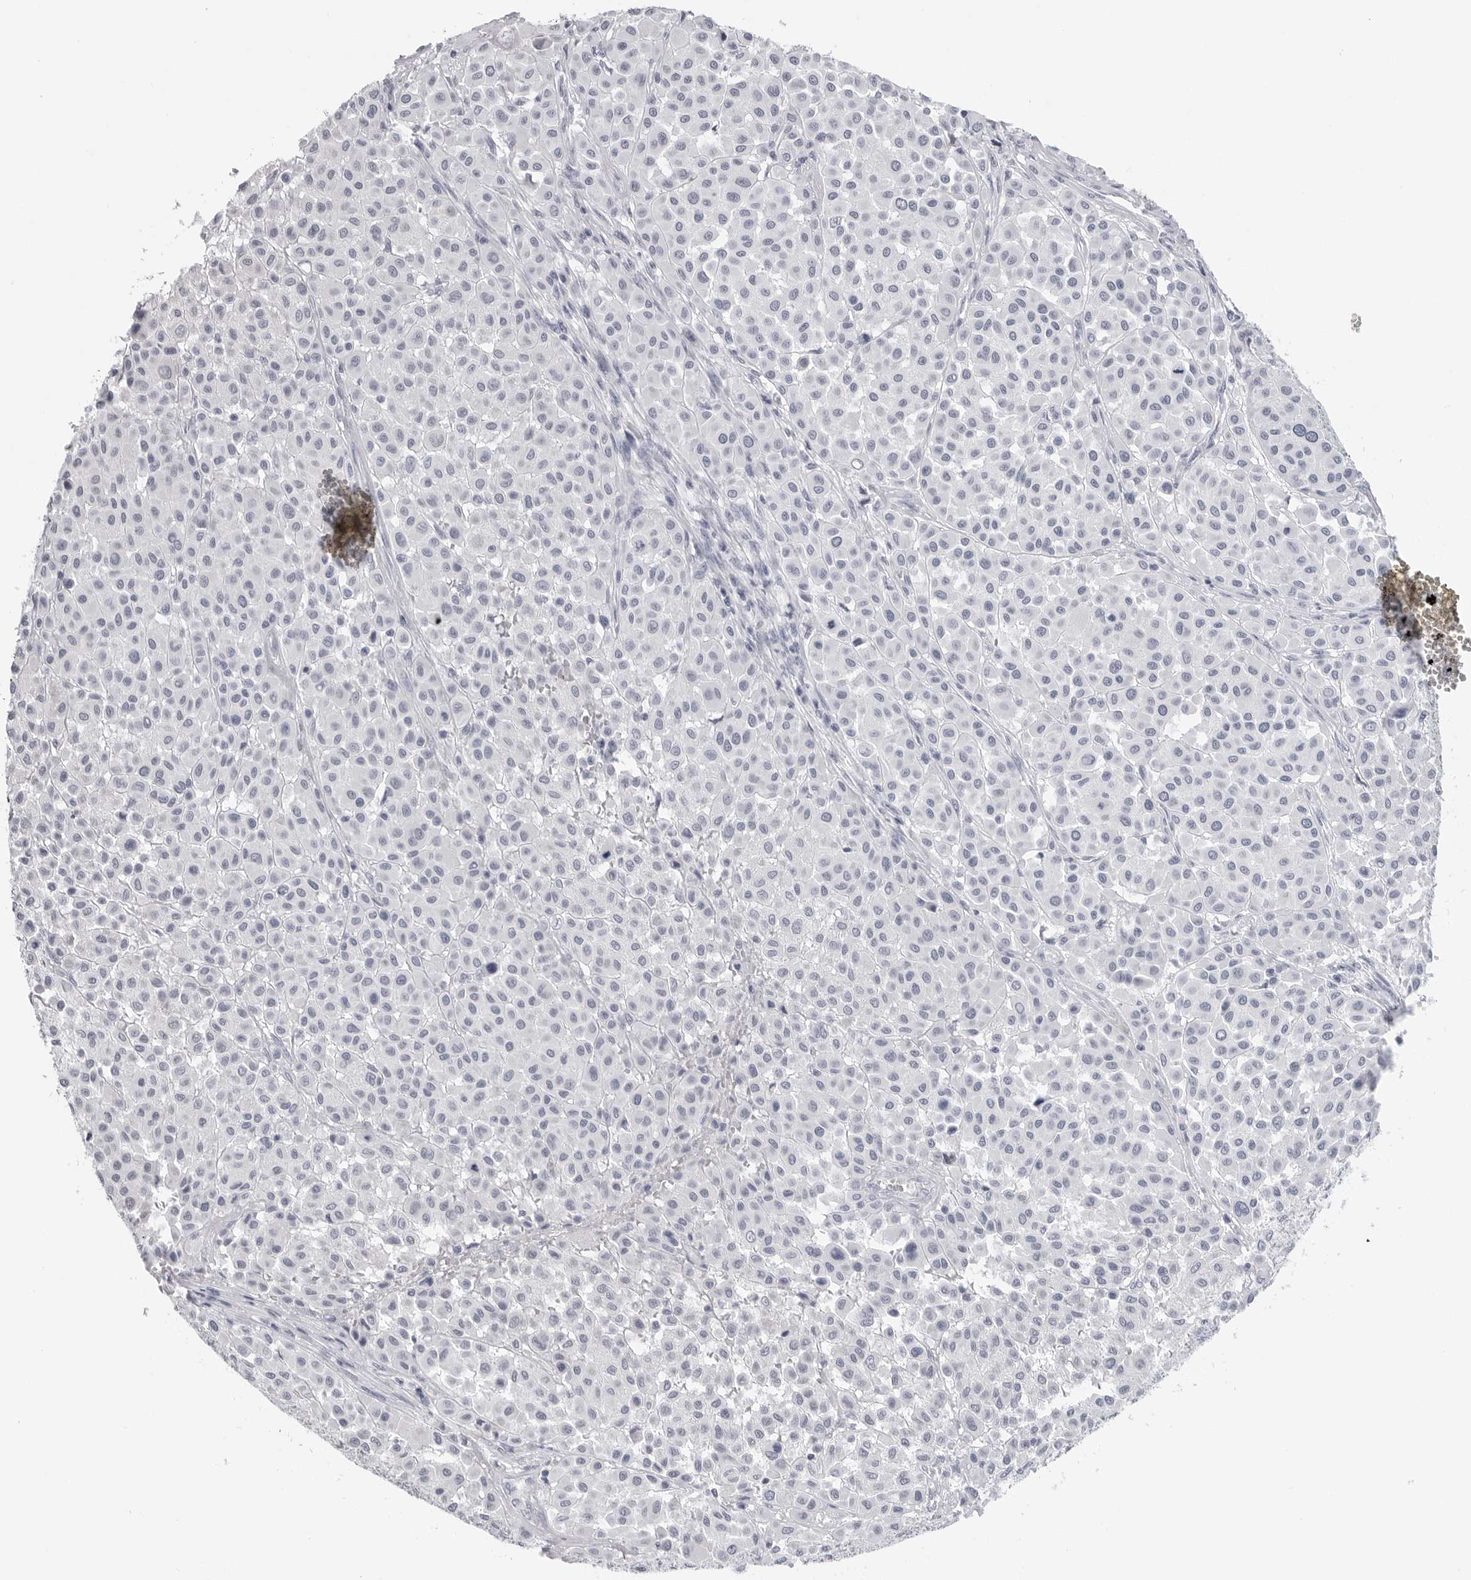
{"staining": {"intensity": "negative", "quantity": "none", "location": "none"}, "tissue": "melanoma", "cell_type": "Tumor cells", "image_type": "cancer", "snomed": [{"axis": "morphology", "description": "Malignant melanoma, Metastatic site"}, {"axis": "topography", "description": "Soft tissue"}], "caption": "Tumor cells are negative for protein expression in human melanoma.", "gene": "PGA3", "patient": {"sex": "male", "age": 41}}